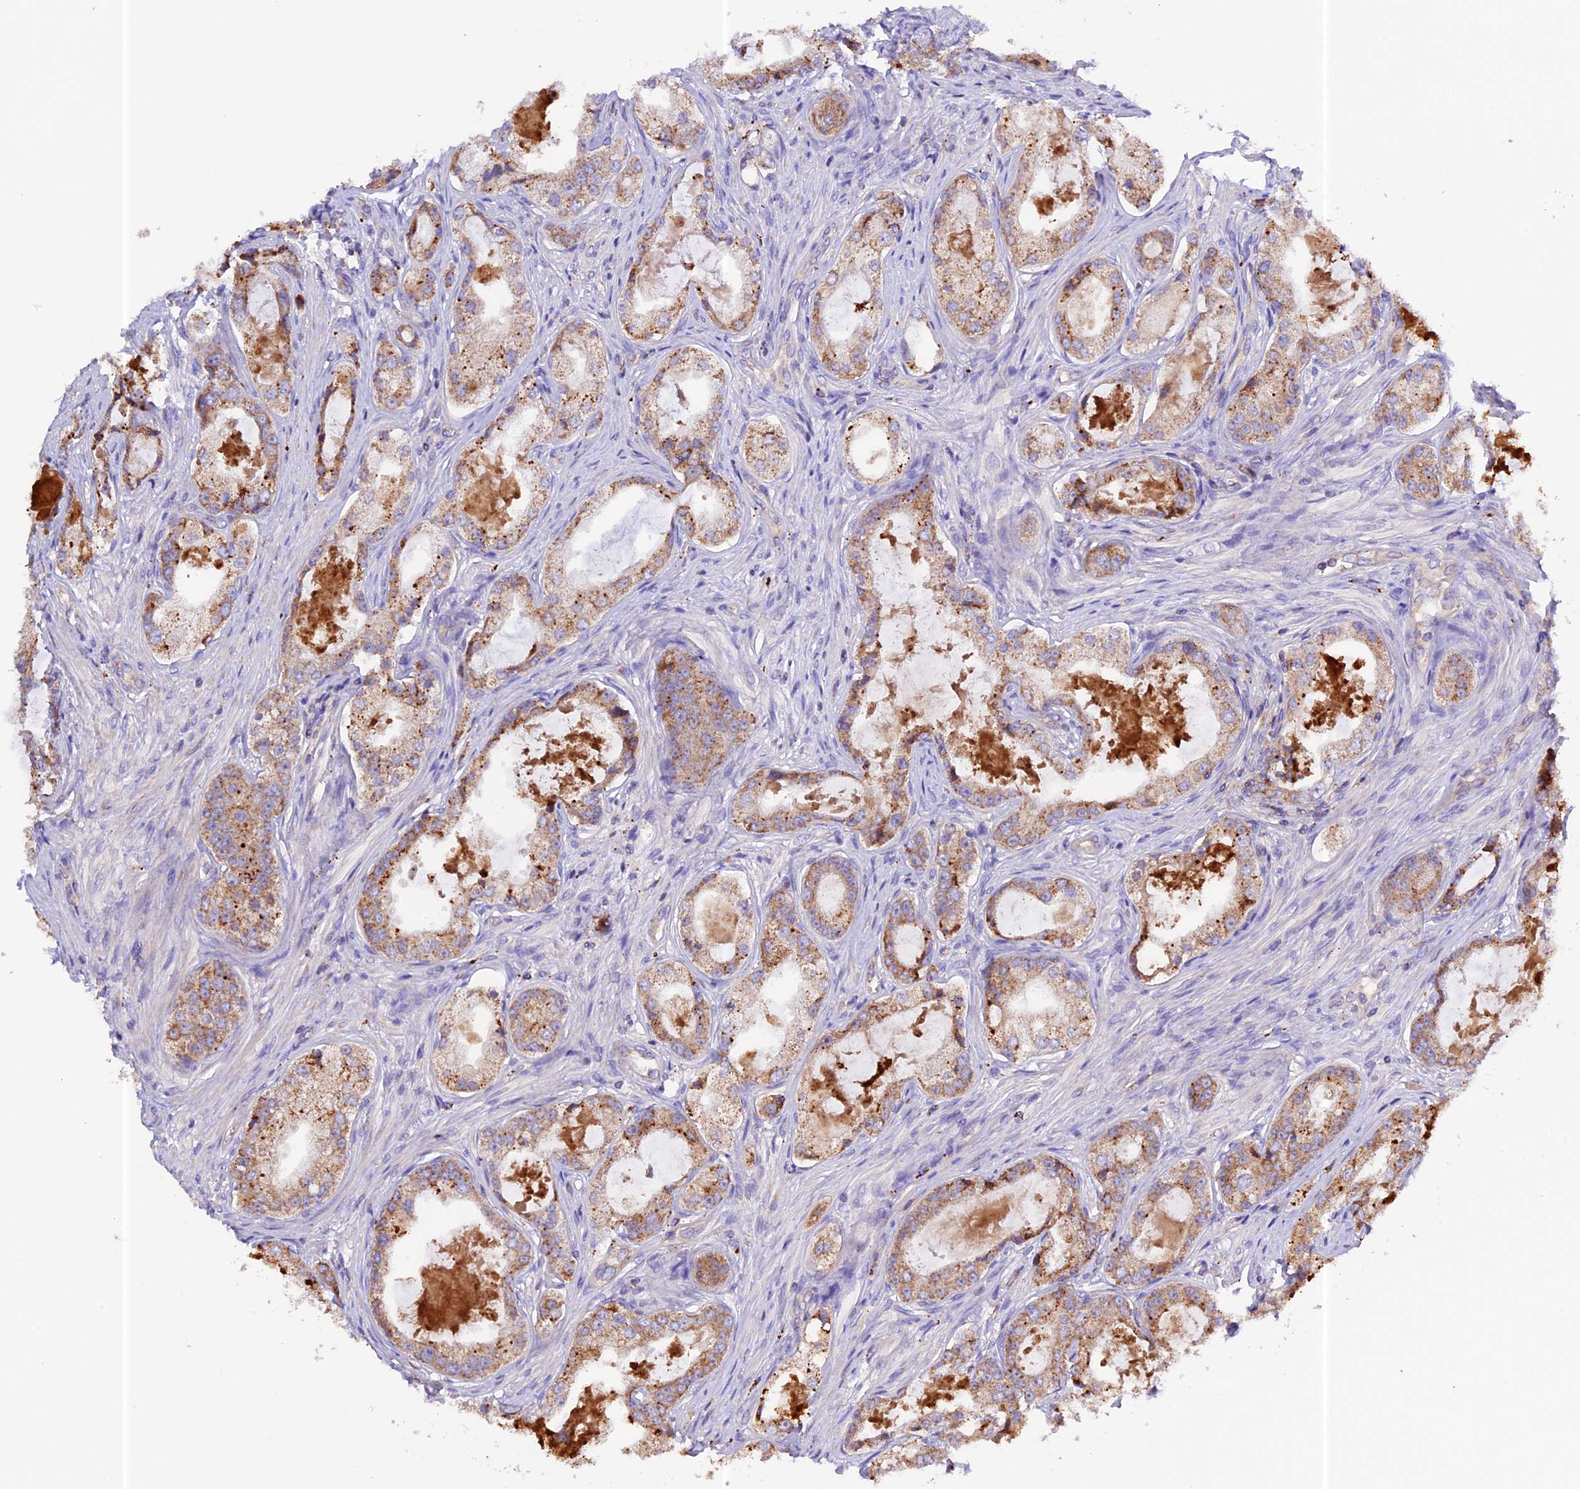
{"staining": {"intensity": "moderate", "quantity": ">75%", "location": "cytoplasmic/membranous"}, "tissue": "prostate cancer", "cell_type": "Tumor cells", "image_type": "cancer", "snomed": [{"axis": "morphology", "description": "Adenocarcinoma, Low grade"}, {"axis": "topography", "description": "Prostate"}], "caption": "Immunohistochemical staining of prostate cancer reveals medium levels of moderate cytoplasmic/membranous protein staining in about >75% of tumor cells.", "gene": "METTL22", "patient": {"sex": "male", "age": 68}}